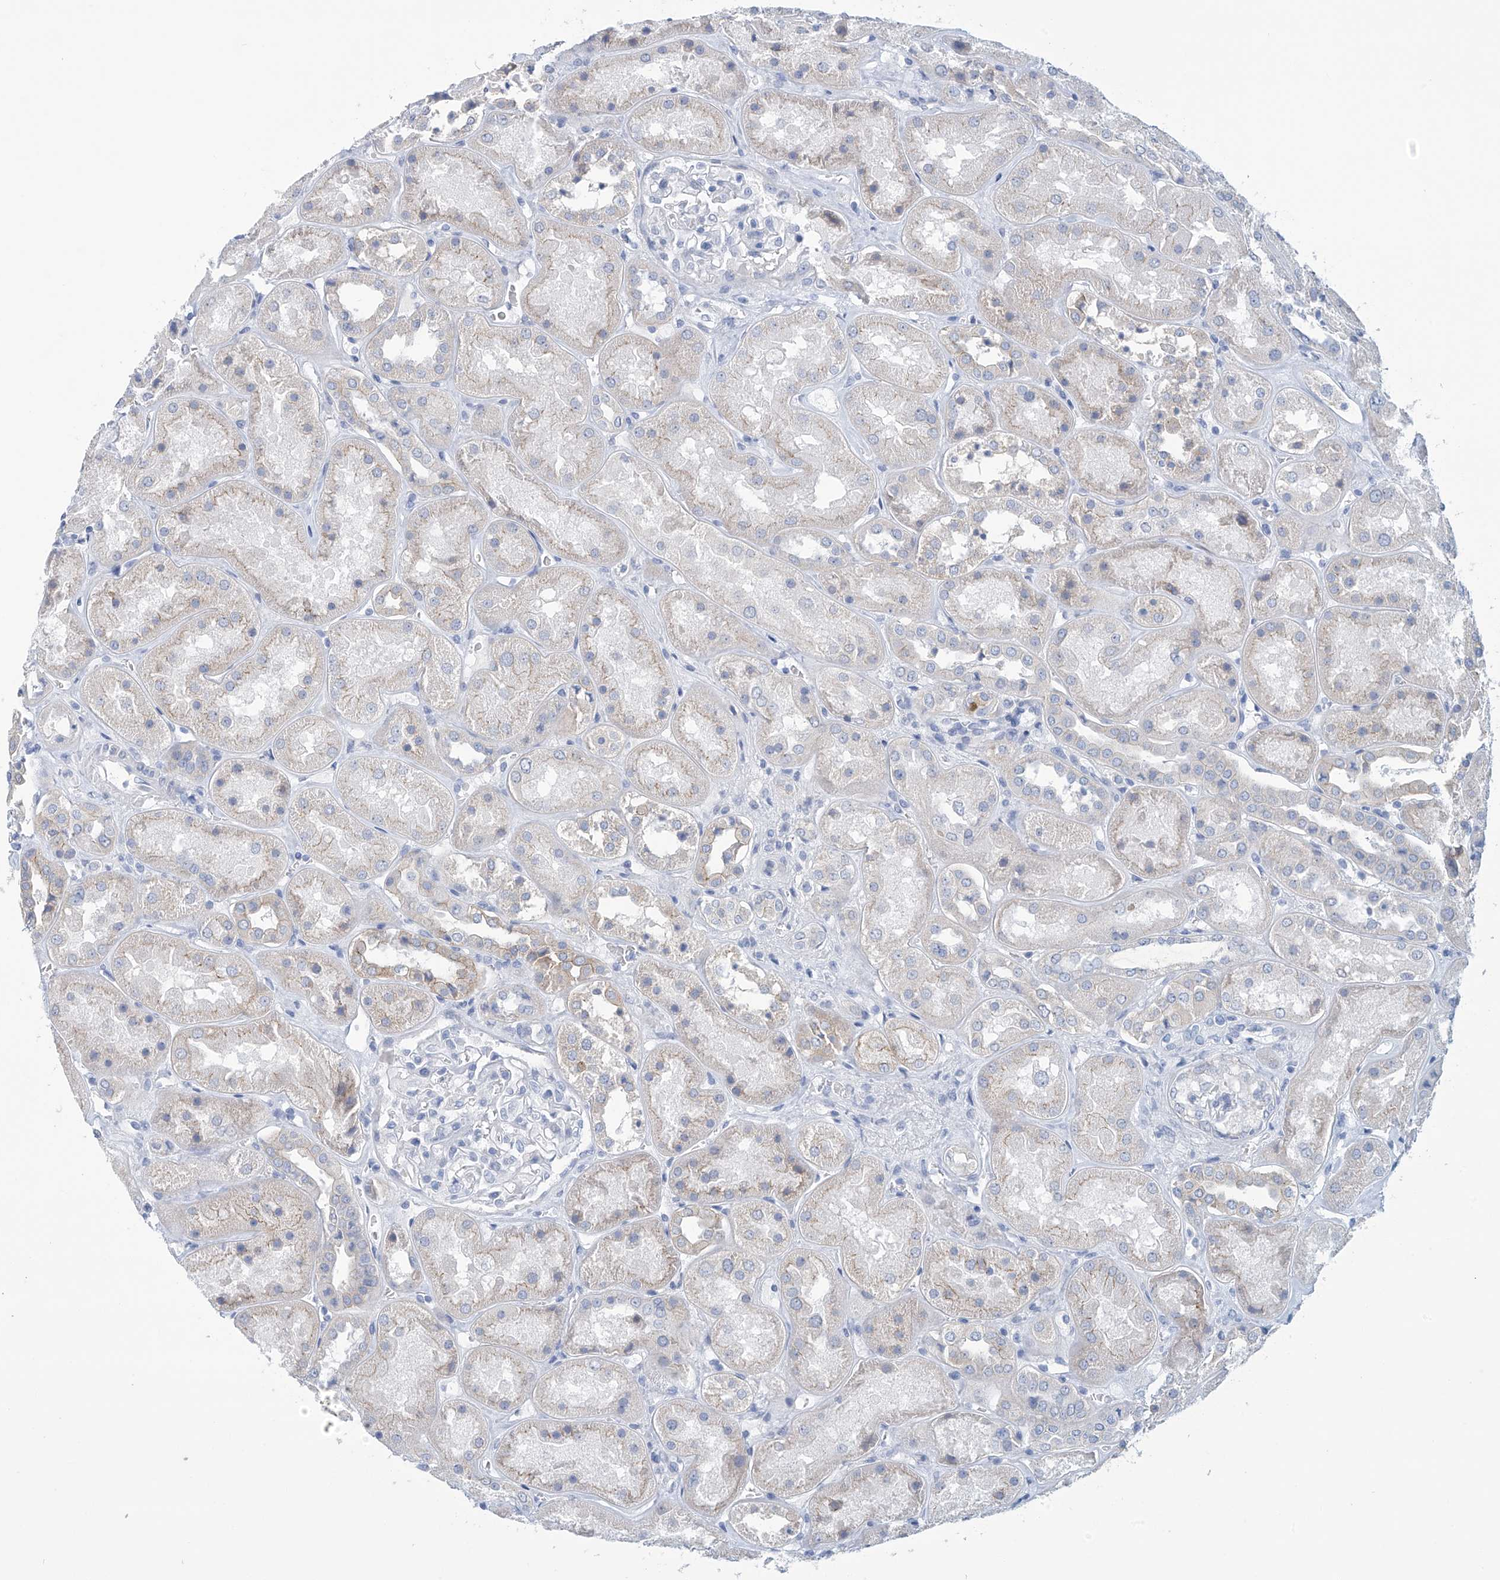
{"staining": {"intensity": "negative", "quantity": "none", "location": "none"}, "tissue": "kidney", "cell_type": "Cells in glomeruli", "image_type": "normal", "snomed": [{"axis": "morphology", "description": "Normal tissue, NOS"}, {"axis": "topography", "description": "Kidney"}], "caption": "Photomicrograph shows no significant protein positivity in cells in glomeruli of normal kidney.", "gene": "DSP", "patient": {"sex": "male", "age": 70}}